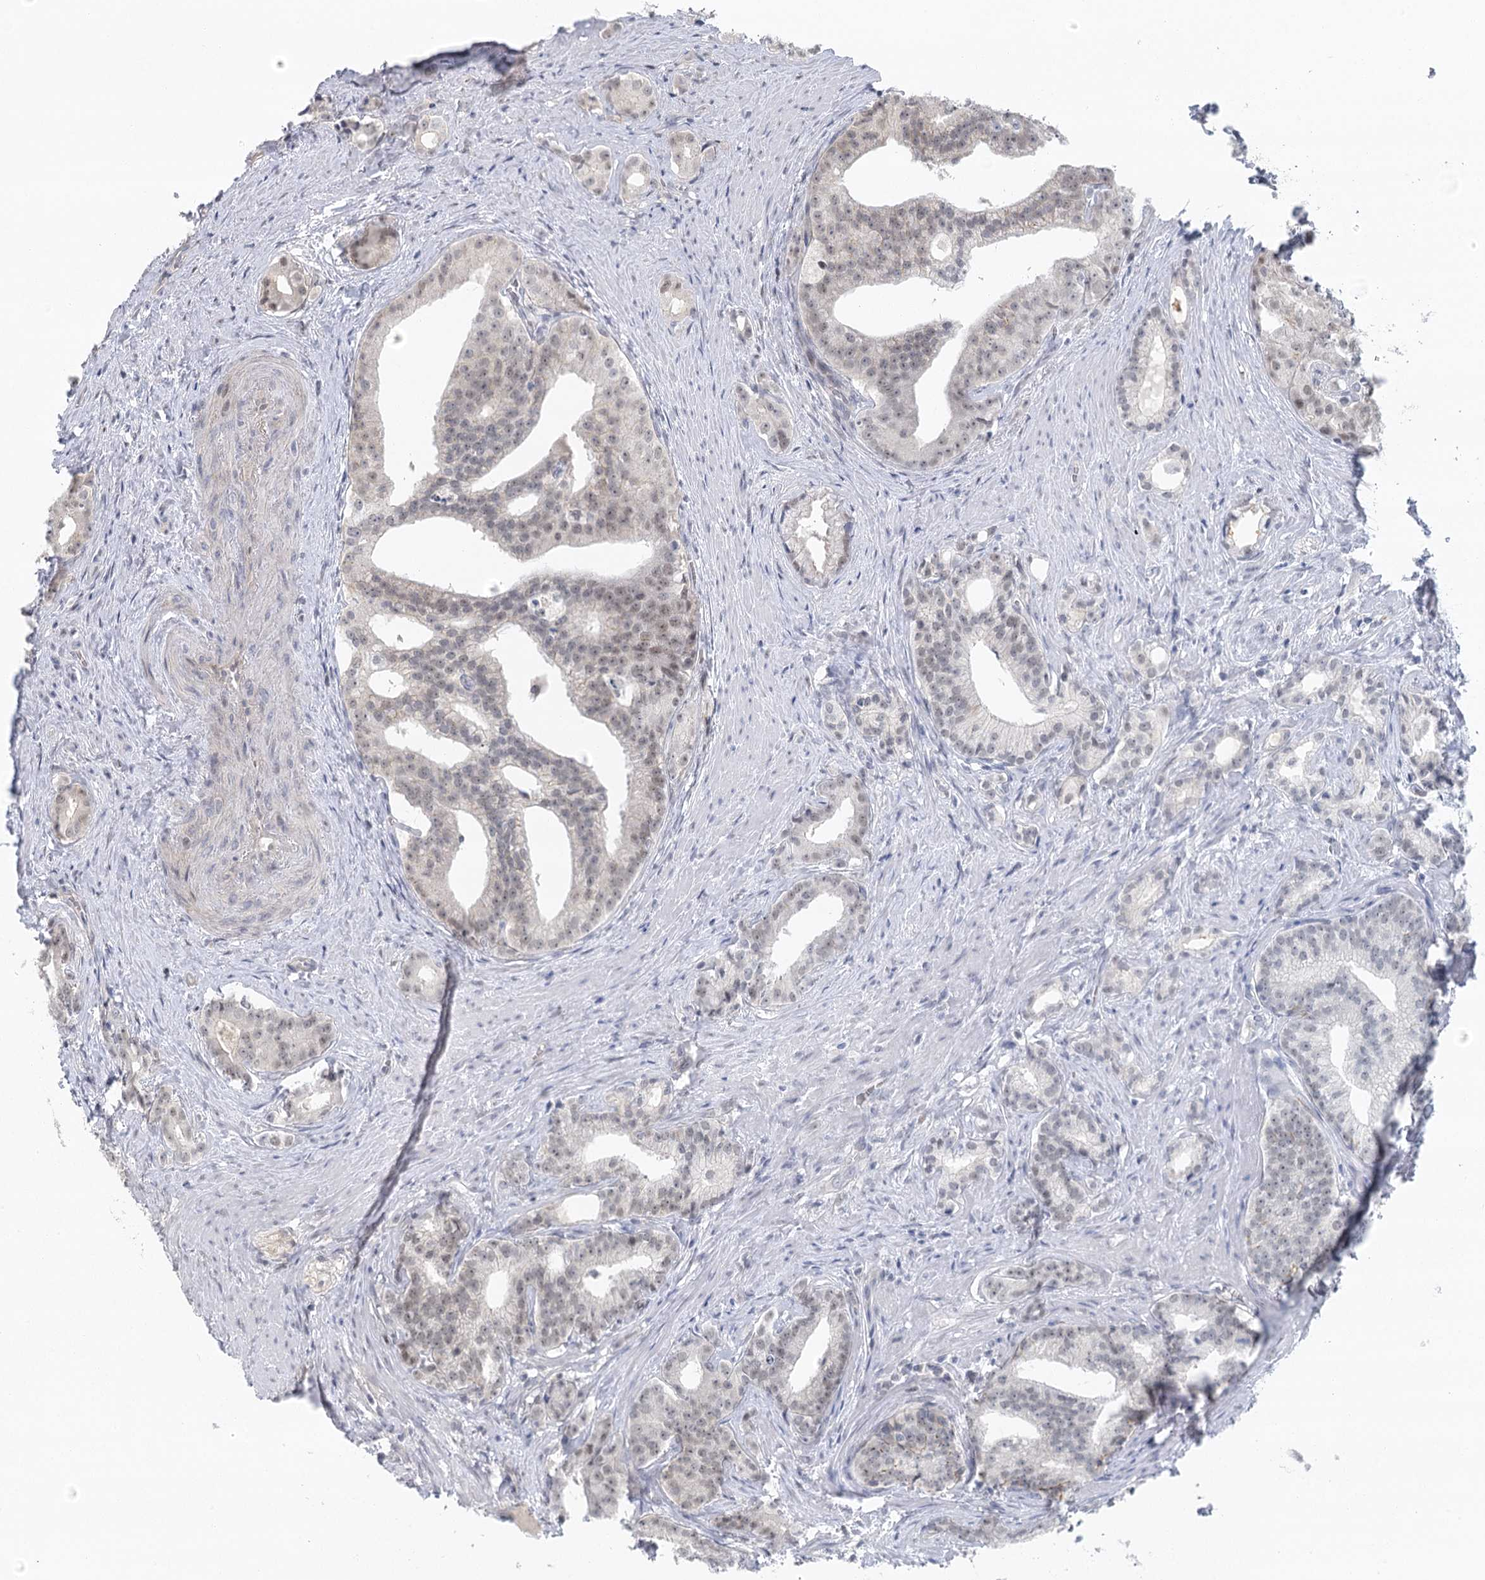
{"staining": {"intensity": "negative", "quantity": "none", "location": "none"}, "tissue": "prostate cancer", "cell_type": "Tumor cells", "image_type": "cancer", "snomed": [{"axis": "morphology", "description": "Adenocarcinoma, Low grade"}, {"axis": "topography", "description": "Prostate"}], "caption": "Tumor cells are negative for brown protein staining in adenocarcinoma (low-grade) (prostate).", "gene": "IL11RA", "patient": {"sex": "male", "age": 71}}